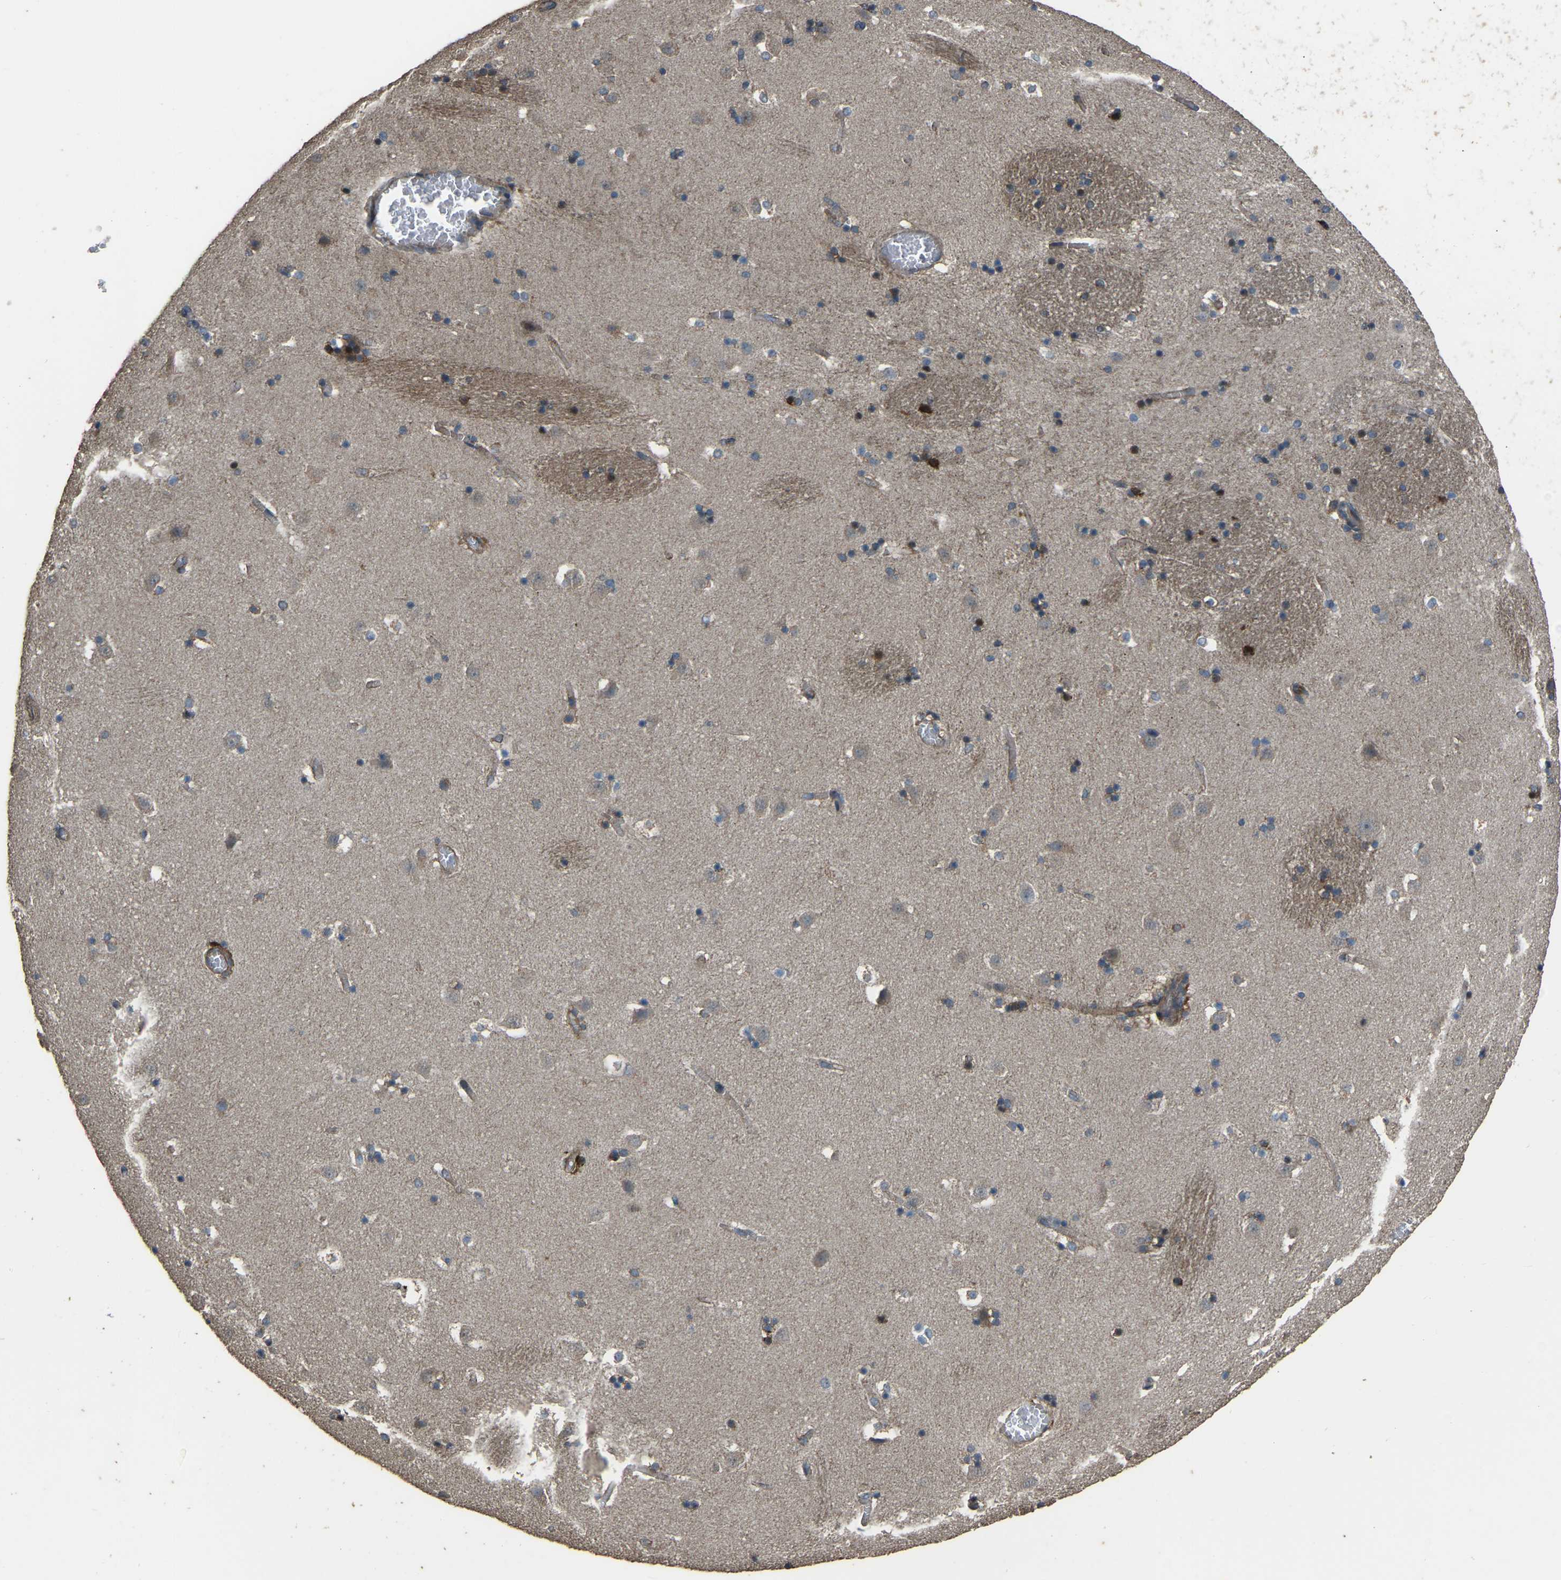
{"staining": {"intensity": "weak", "quantity": "<25%", "location": "cytoplasmic/membranous"}, "tissue": "caudate", "cell_type": "Glial cells", "image_type": "normal", "snomed": [{"axis": "morphology", "description": "Normal tissue, NOS"}, {"axis": "topography", "description": "Lateral ventricle wall"}], "caption": "This is a photomicrograph of IHC staining of benign caudate, which shows no positivity in glial cells.", "gene": "SLC4A2", "patient": {"sex": "male", "age": 45}}